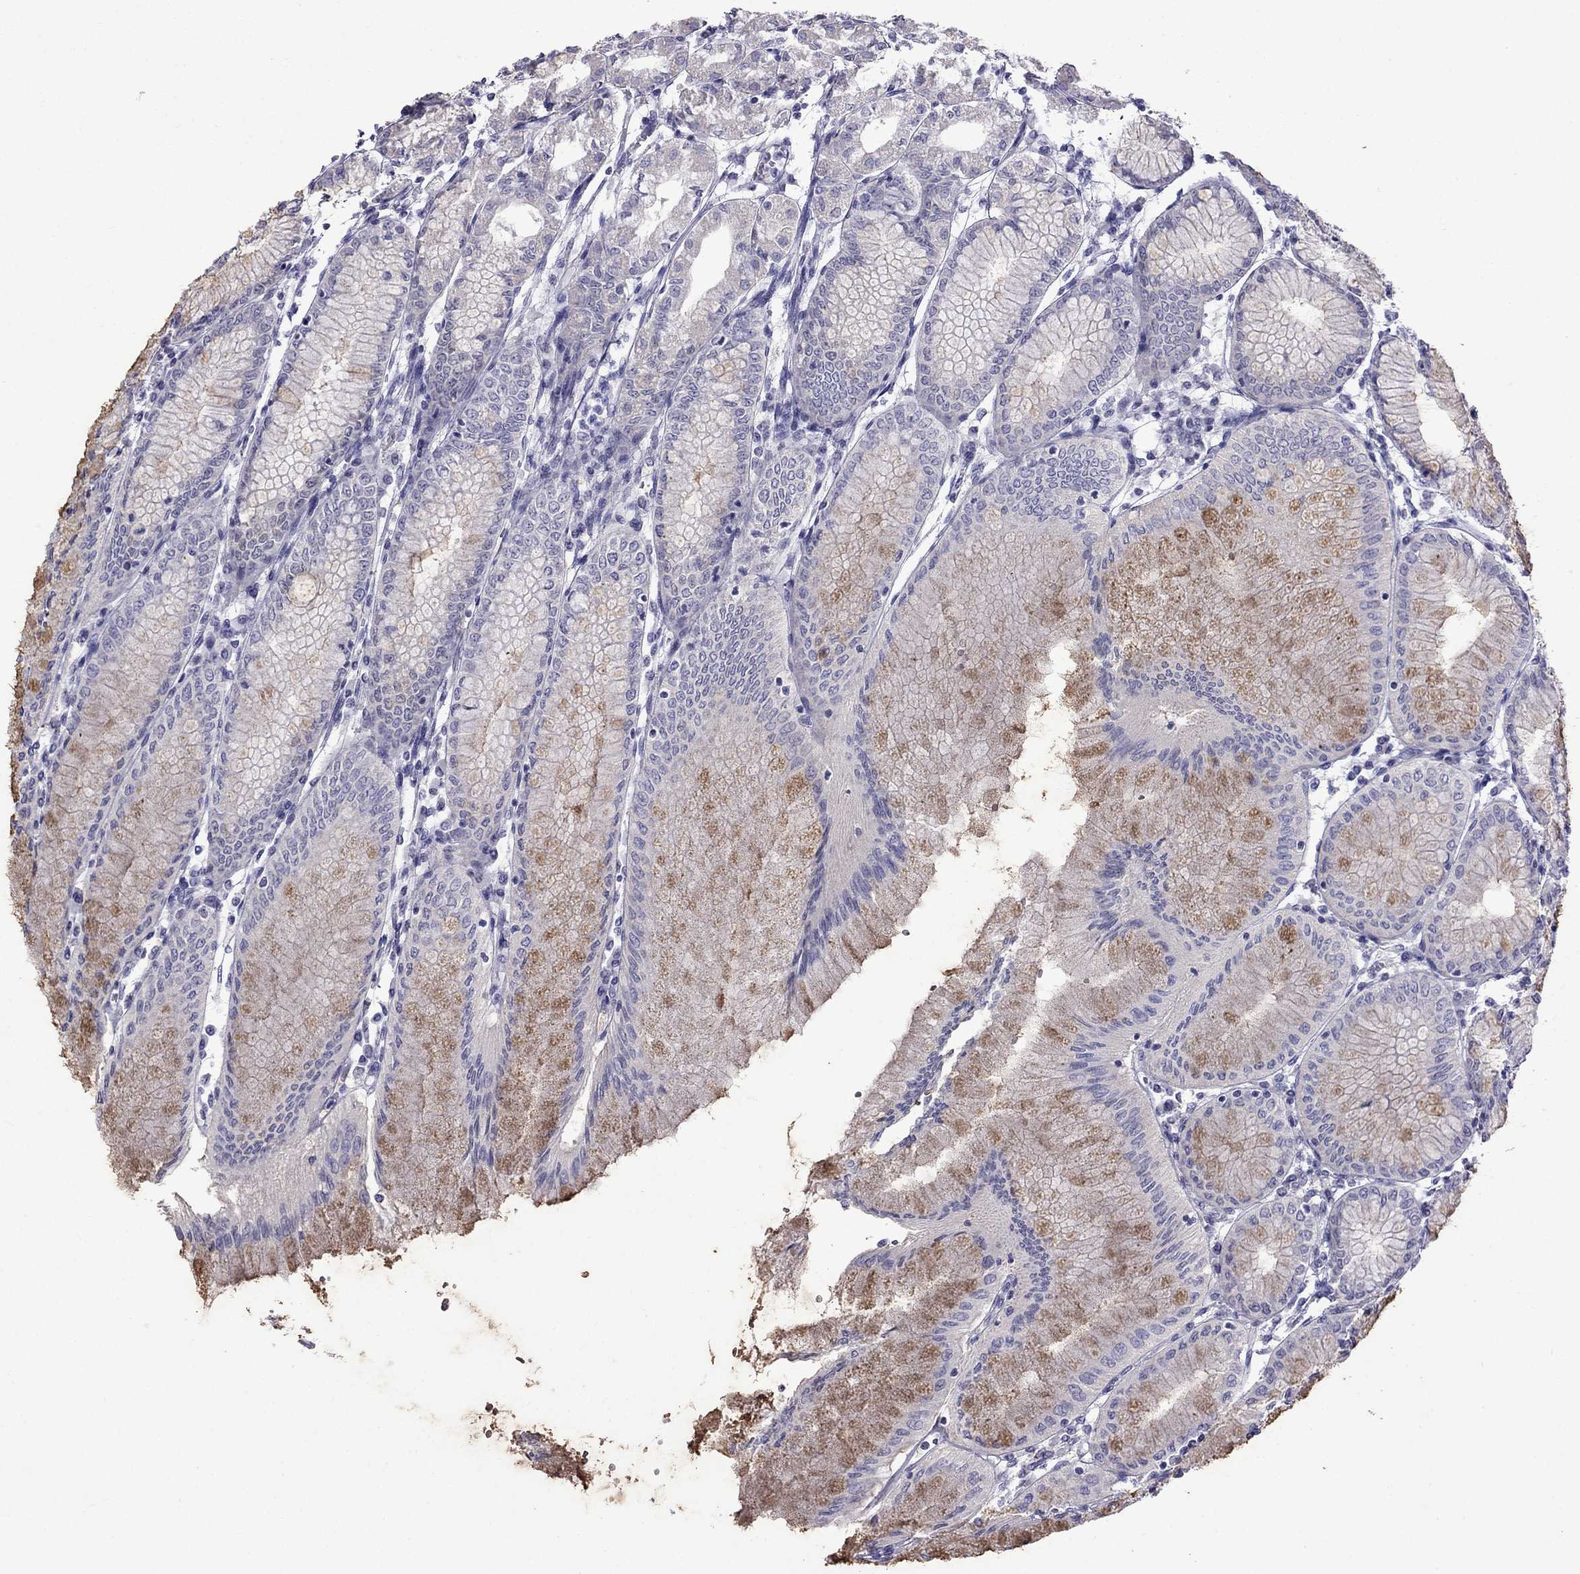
{"staining": {"intensity": "negative", "quantity": "none", "location": "none"}, "tissue": "stomach", "cell_type": "Glandular cells", "image_type": "normal", "snomed": [{"axis": "morphology", "description": "Normal tissue, NOS"}, {"axis": "topography", "description": "Skeletal muscle"}, {"axis": "topography", "description": "Stomach"}], "caption": "The immunohistochemistry (IHC) histopathology image has no significant staining in glandular cells of stomach.", "gene": "MGP", "patient": {"sex": "female", "age": 57}}